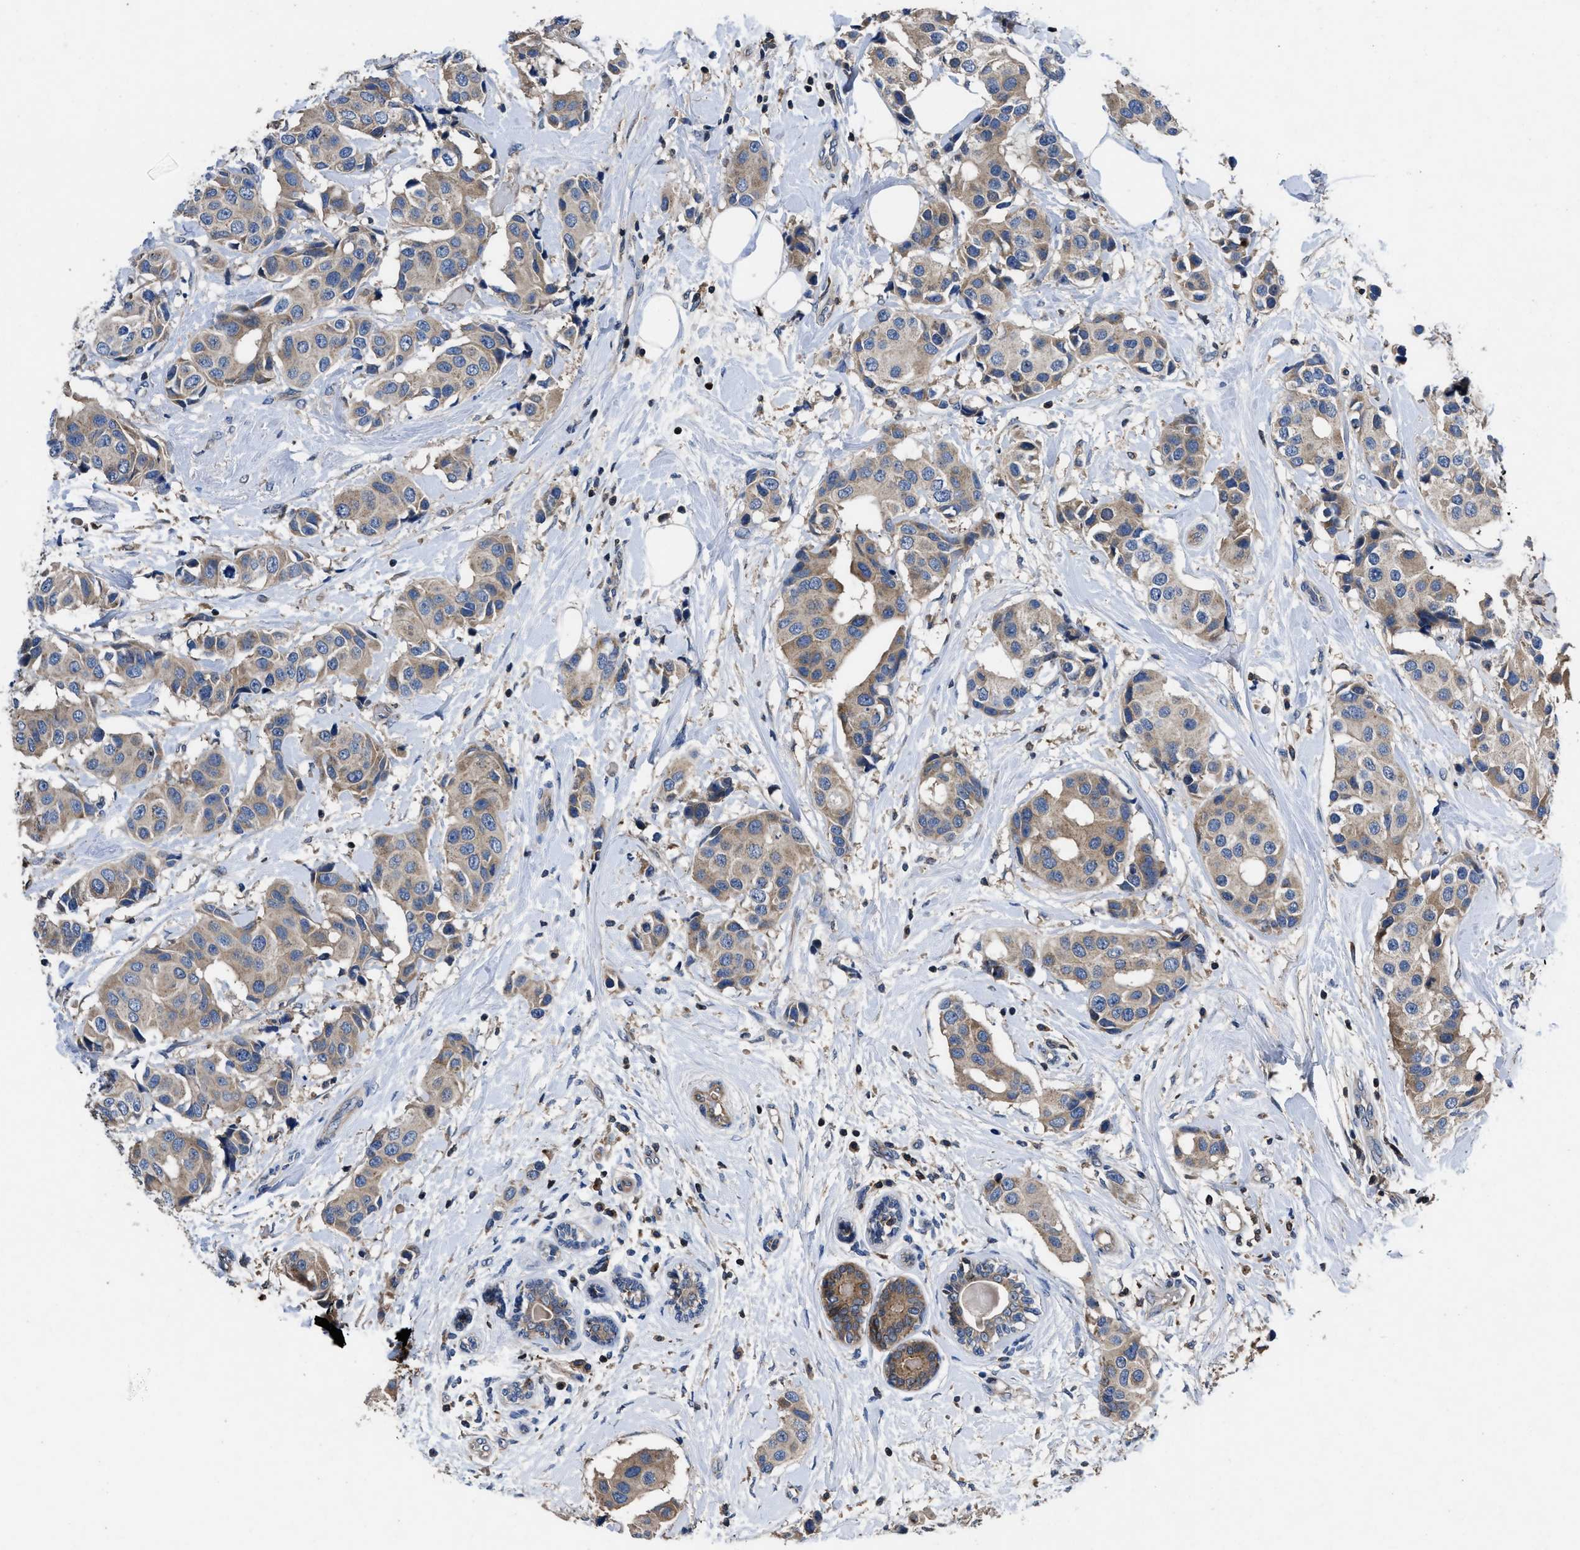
{"staining": {"intensity": "weak", "quantity": ">75%", "location": "cytoplasmic/membranous"}, "tissue": "breast cancer", "cell_type": "Tumor cells", "image_type": "cancer", "snomed": [{"axis": "morphology", "description": "Normal tissue, NOS"}, {"axis": "morphology", "description": "Duct carcinoma"}, {"axis": "topography", "description": "Breast"}], "caption": "Immunohistochemical staining of human infiltrating ductal carcinoma (breast) shows low levels of weak cytoplasmic/membranous protein positivity in approximately >75% of tumor cells. The staining is performed using DAB brown chromogen to label protein expression. The nuclei are counter-stained blue using hematoxylin.", "gene": "YBEY", "patient": {"sex": "female", "age": 39}}